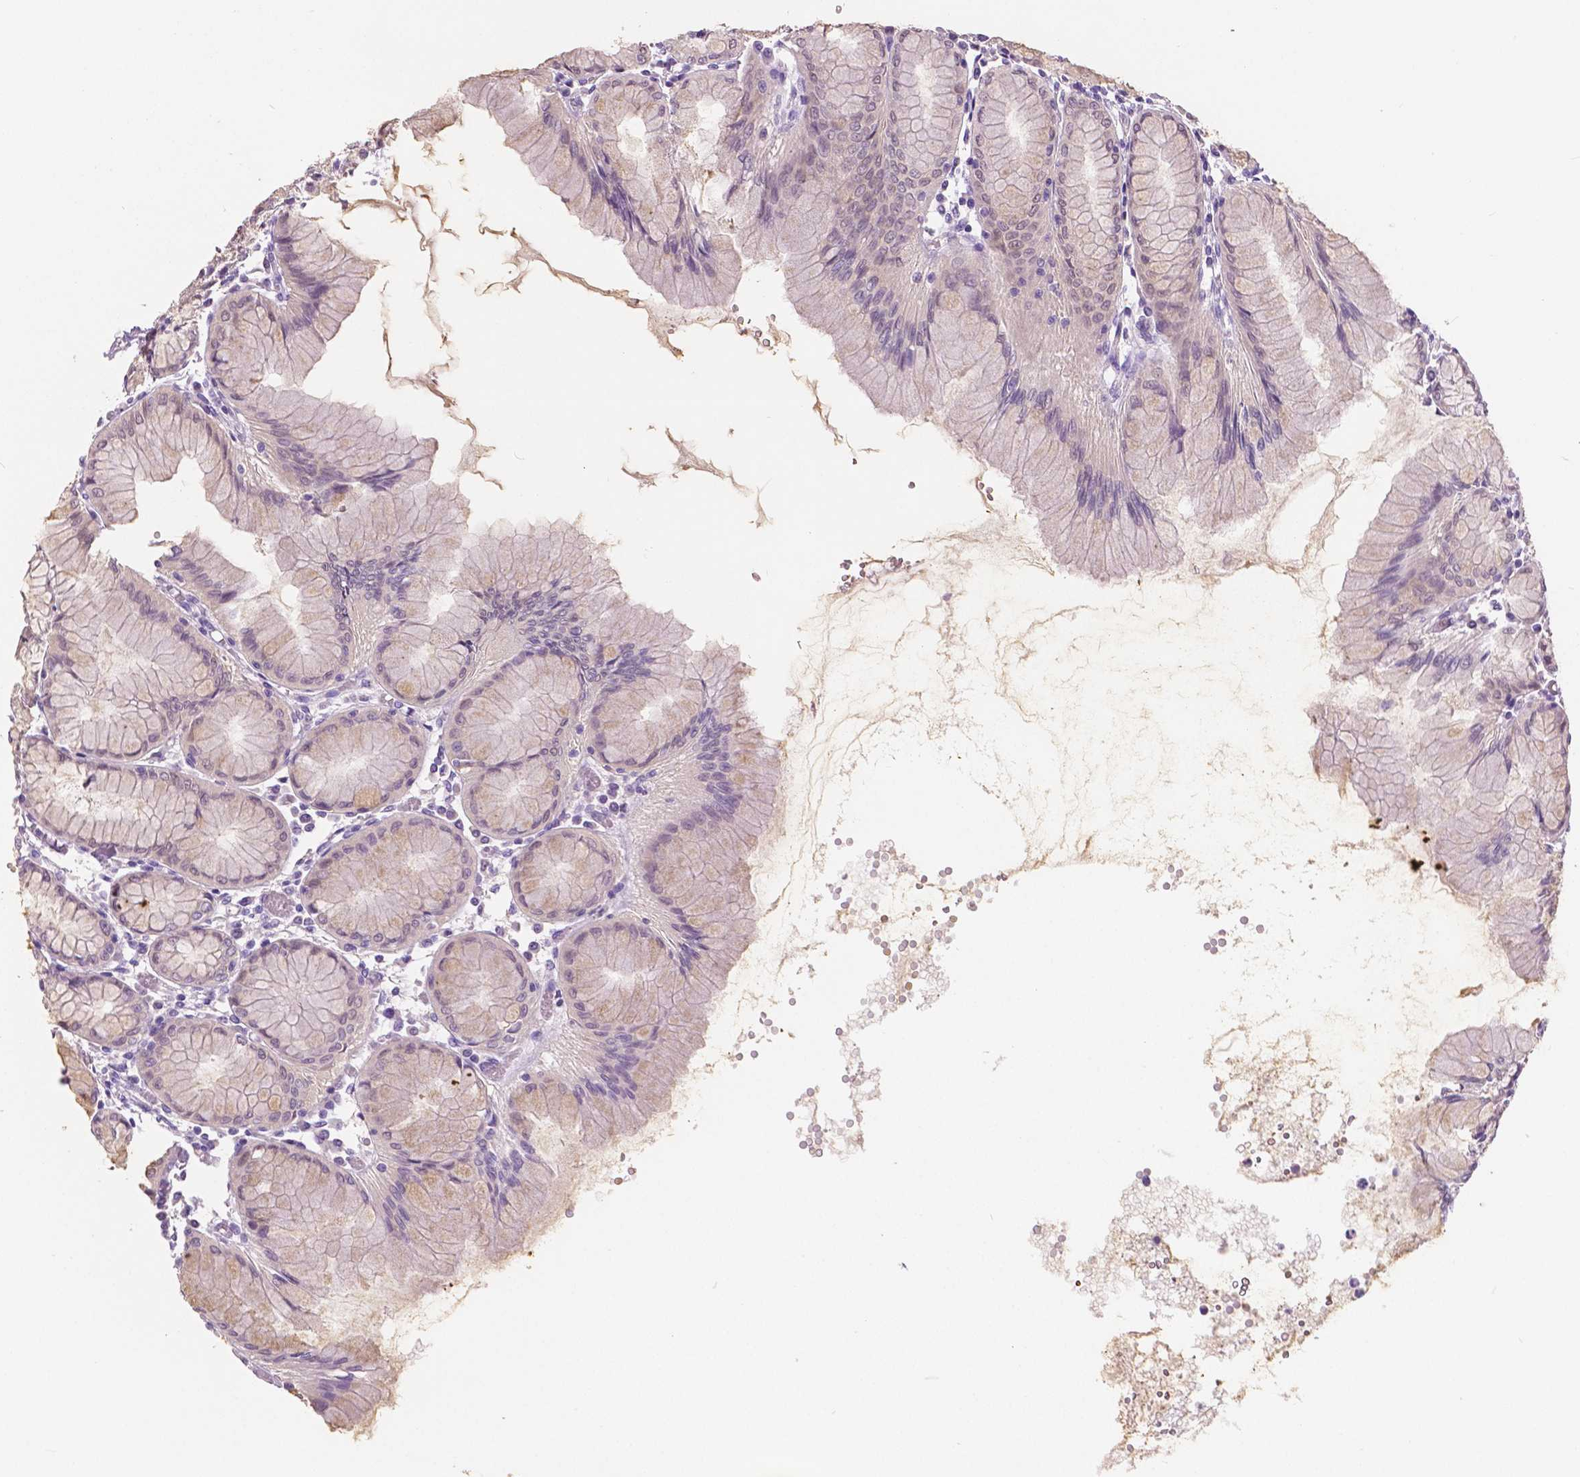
{"staining": {"intensity": "weak", "quantity": "<25%", "location": "cytoplasmic/membranous,nuclear"}, "tissue": "stomach", "cell_type": "Glandular cells", "image_type": "normal", "snomed": [{"axis": "morphology", "description": "Normal tissue, NOS"}, {"axis": "topography", "description": "Stomach"}], "caption": "The micrograph shows no staining of glandular cells in unremarkable stomach.", "gene": "TKFC", "patient": {"sex": "female", "age": 57}}